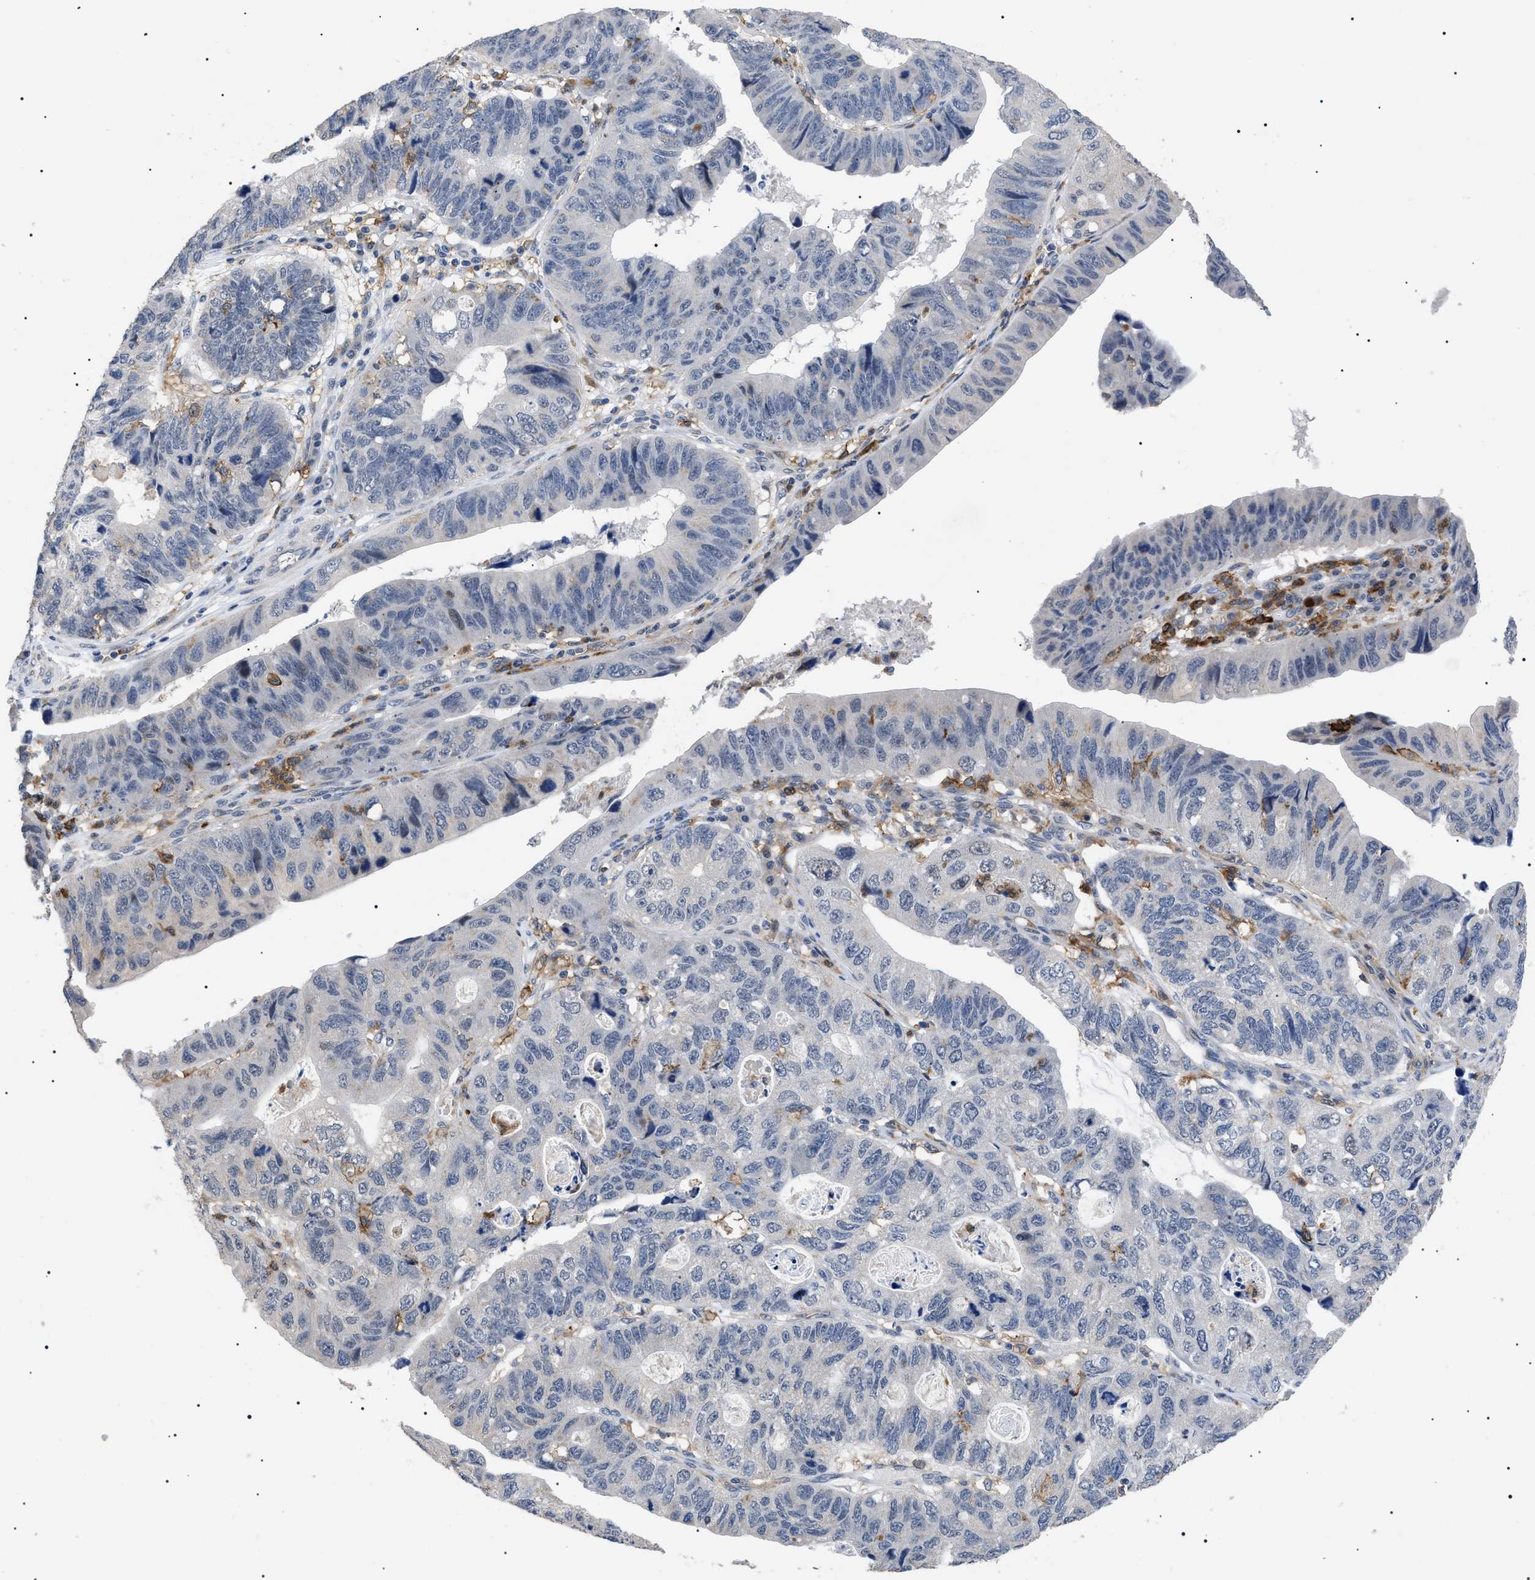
{"staining": {"intensity": "negative", "quantity": "none", "location": "none"}, "tissue": "stomach cancer", "cell_type": "Tumor cells", "image_type": "cancer", "snomed": [{"axis": "morphology", "description": "Adenocarcinoma, NOS"}, {"axis": "topography", "description": "Stomach"}], "caption": "Immunohistochemistry (IHC) photomicrograph of neoplastic tissue: human adenocarcinoma (stomach) stained with DAB reveals no significant protein expression in tumor cells.", "gene": "CD300A", "patient": {"sex": "male", "age": 59}}